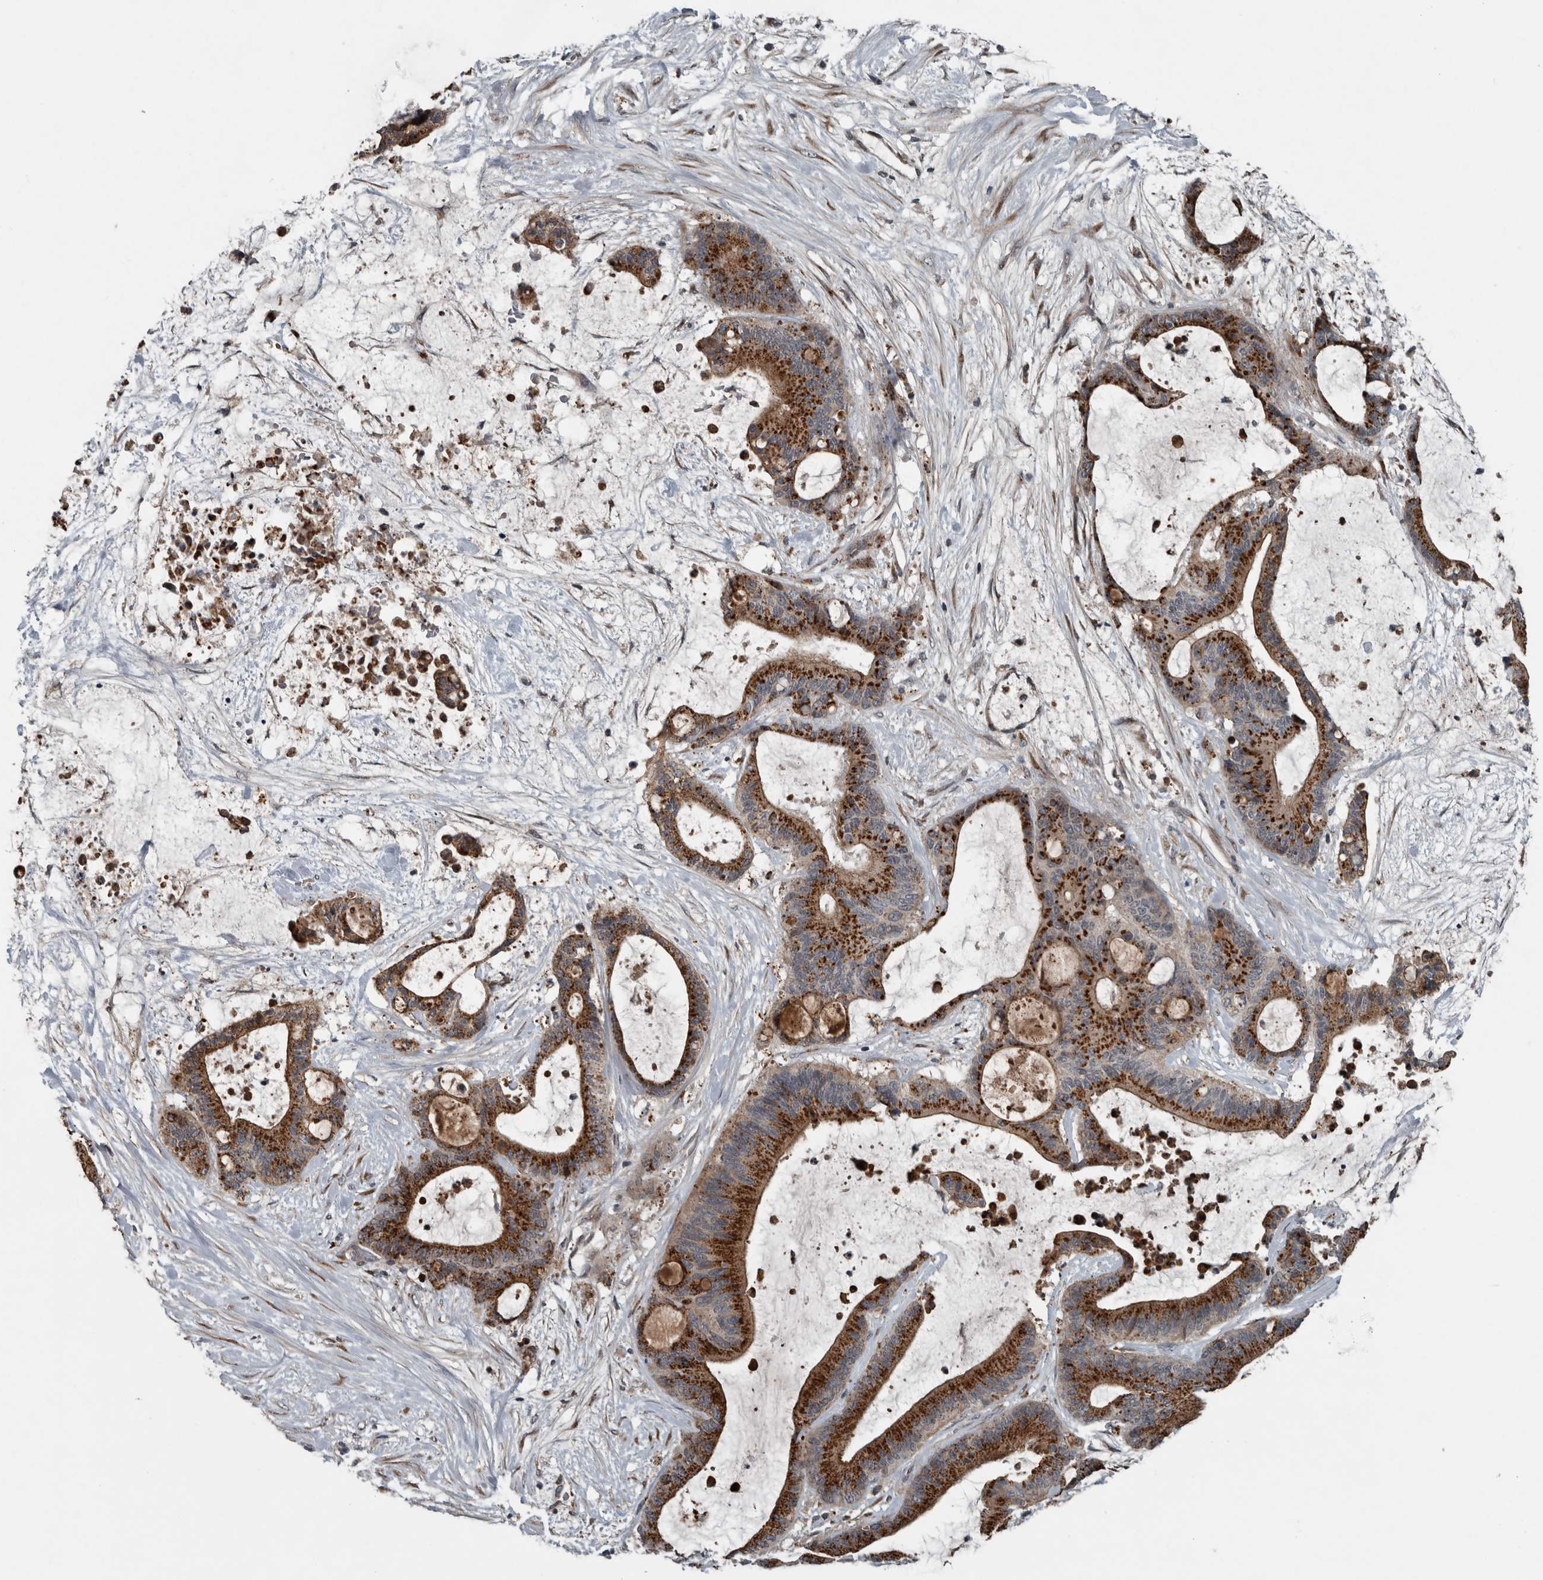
{"staining": {"intensity": "strong", "quantity": ">75%", "location": "cytoplasmic/membranous"}, "tissue": "liver cancer", "cell_type": "Tumor cells", "image_type": "cancer", "snomed": [{"axis": "morphology", "description": "Cholangiocarcinoma"}, {"axis": "topography", "description": "Liver"}], "caption": "This photomicrograph exhibits liver cancer (cholangiocarcinoma) stained with IHC to label a protein in brown. The cytoplasmic/membranous of tumor cells show strong positivity for the protein. Nuclei are counter-stained blue.", "gene": "ZNF345", "patient": {"sex": "female", "age": 73}}